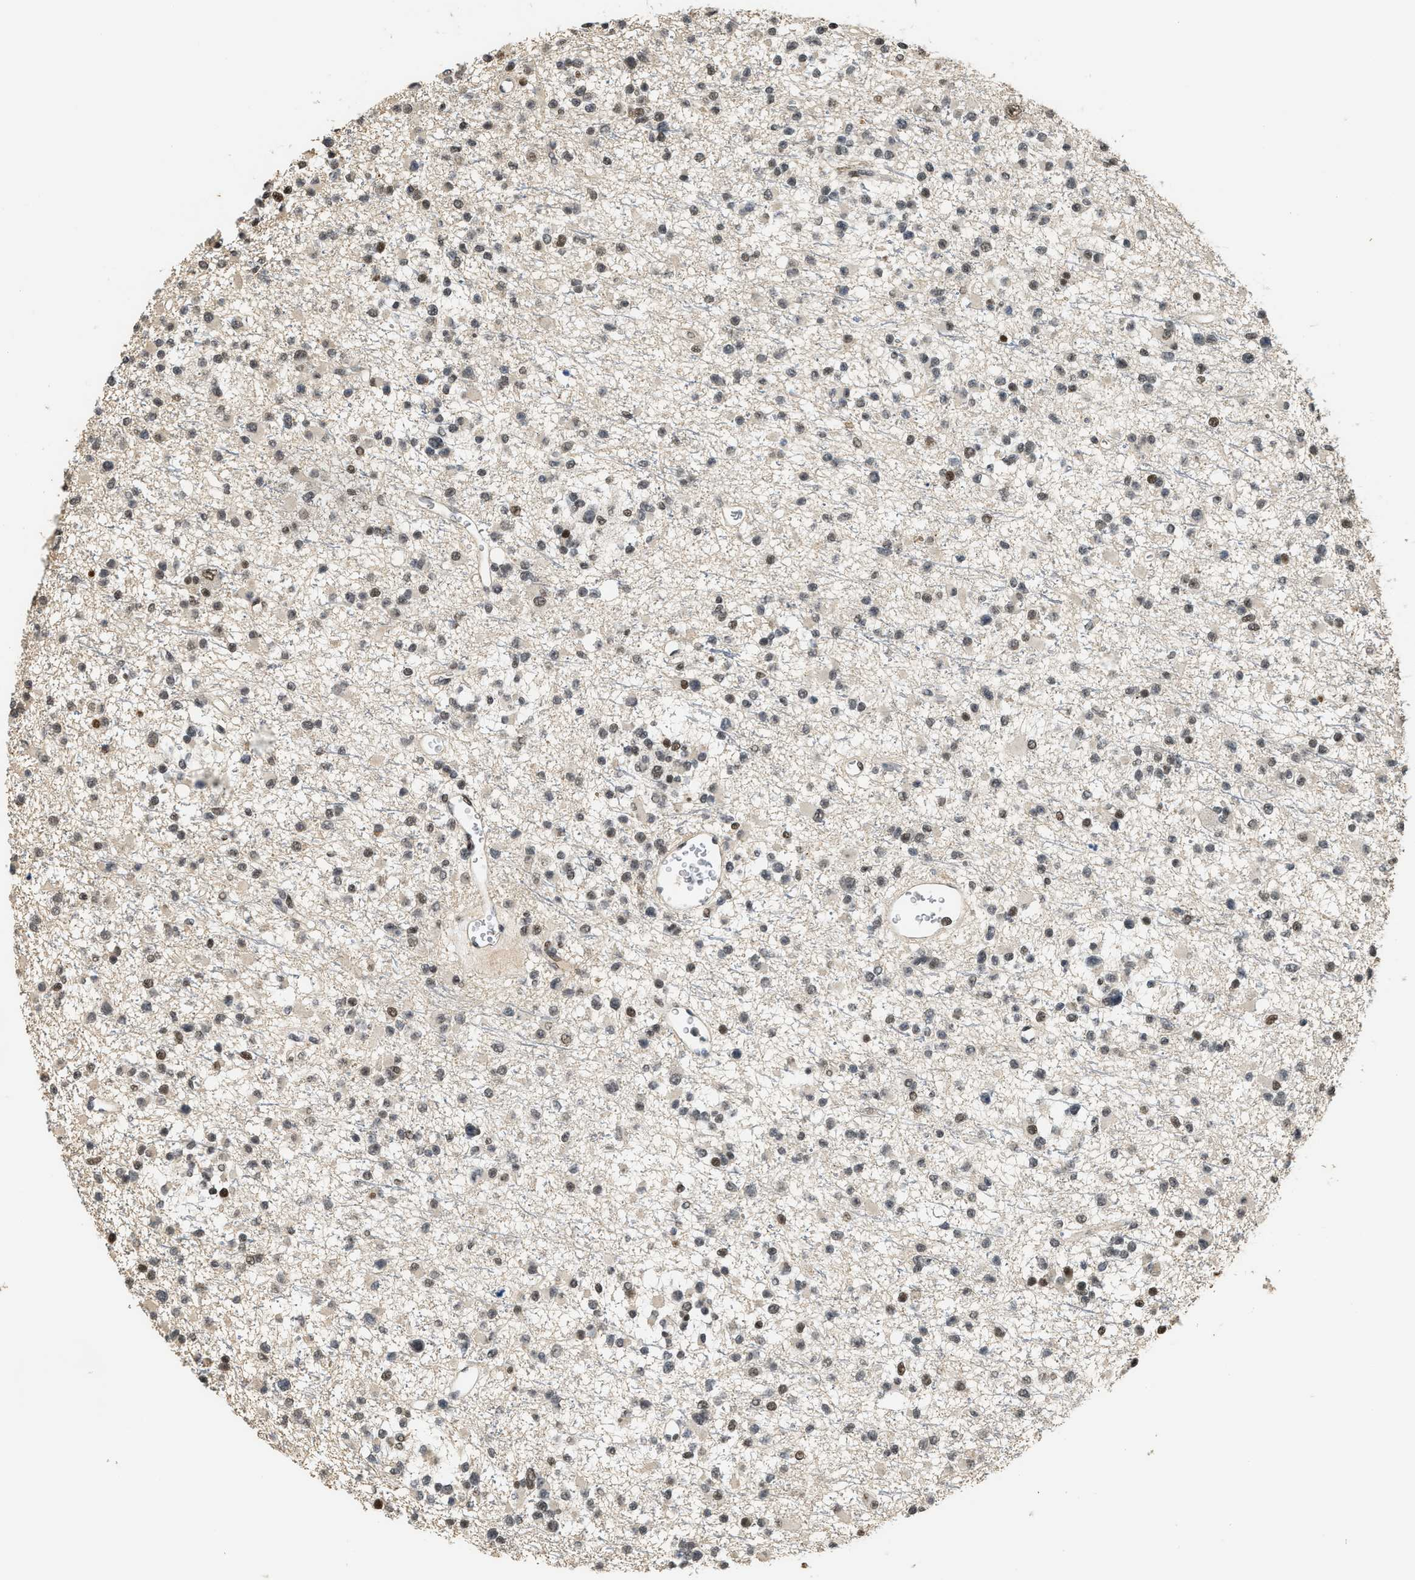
{"staining": {"intensity": "weak", "quantity": "25%-75%", "location": "nuclear"}, "tissue": "glioma", "cell_type": "Tumor cells", "image_type": "cancer", "snomed": [{"axis": "morphology", "description": "Glioma, malignant, Low grade"}, {"axis": "topography", "description": "Brain"}], "caption": "Malignant glioma (low-grade) stained with immunohistochemistry (IHC) shows weak nuclear expression in about 25%-75% of tumor cells.", "gene": "SERTAD2", "patient": {"sex": "female", "age": 22}}